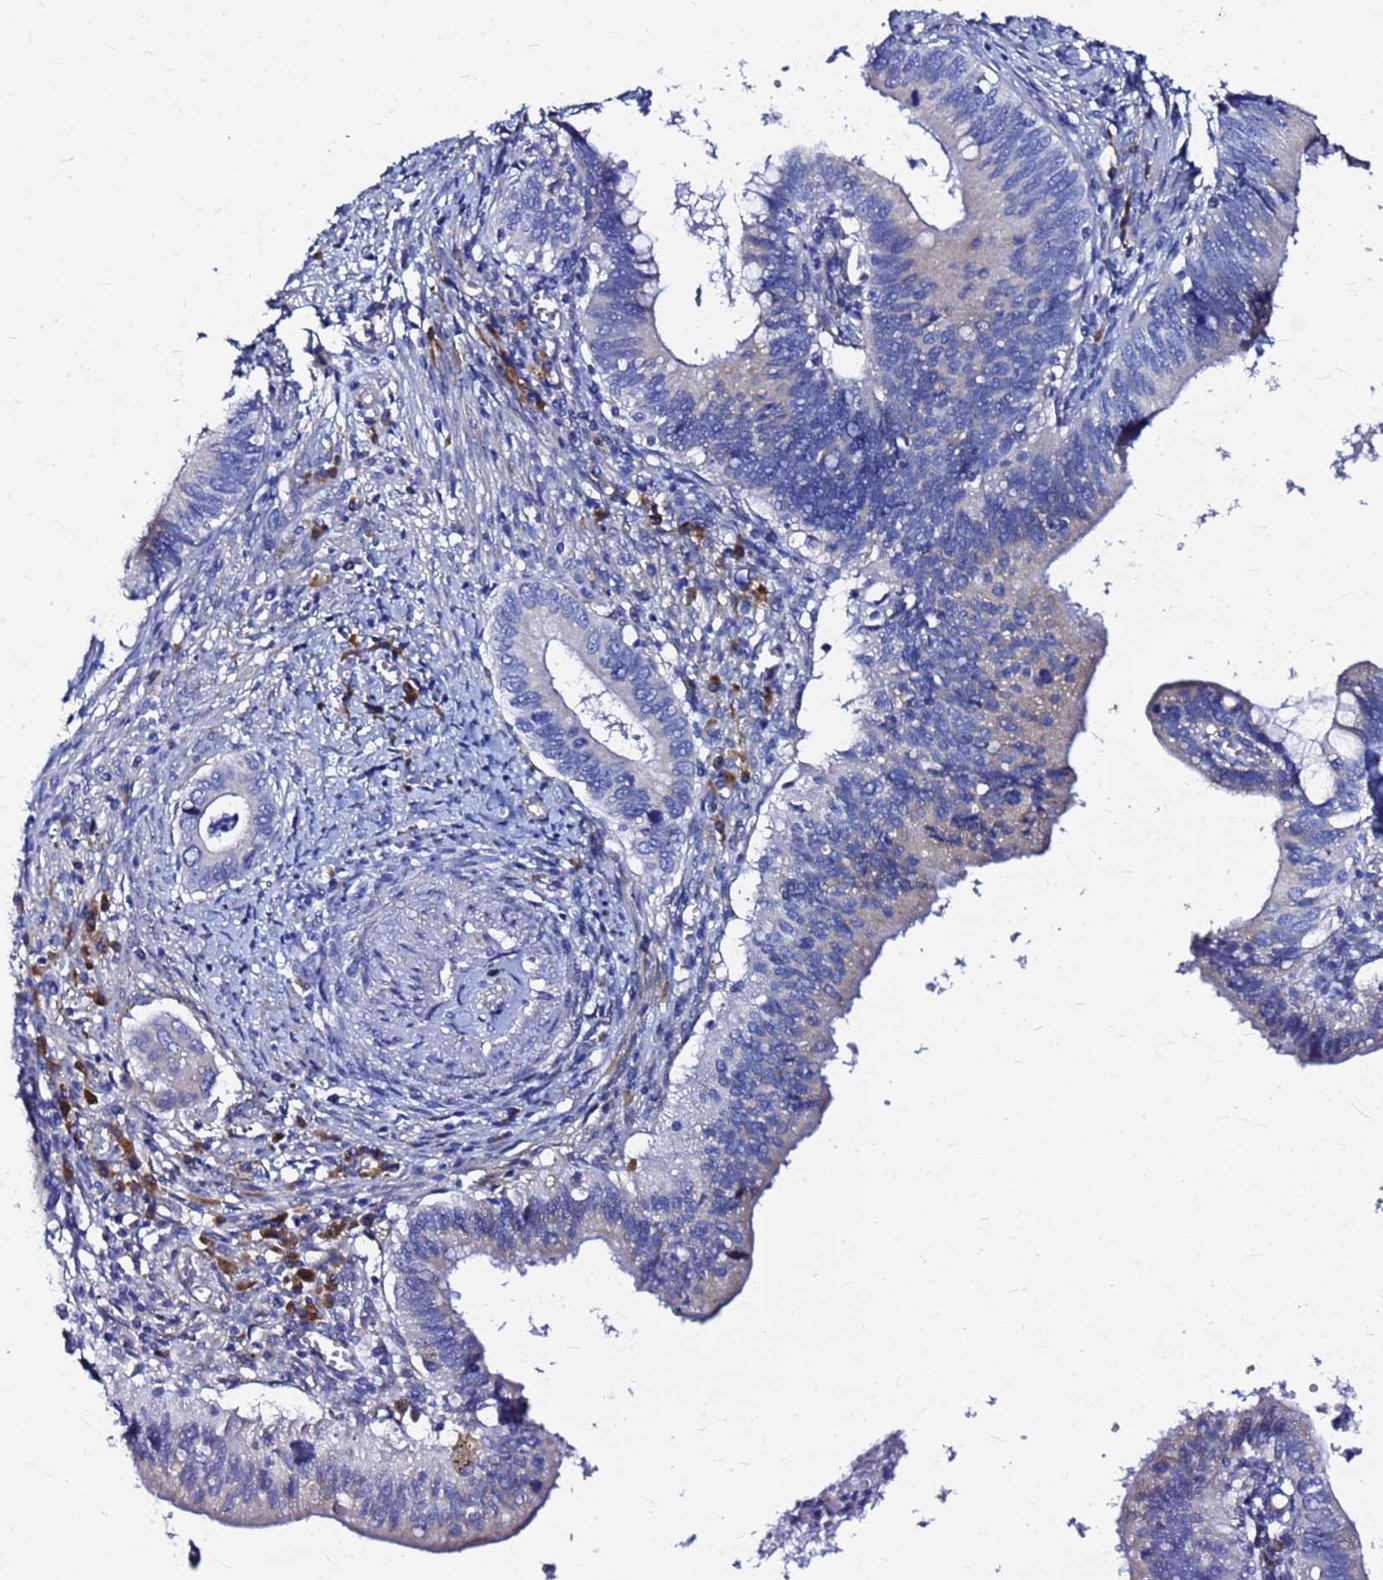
{"staining": {"intensity": "negative", "quantity": "none", "location": "none"}, "tissue": "cervical cancer", "cell_type": "Tumor cells", "image_type": "cancer", "snomed": [{"axis": "morphology", "description": "Adenocarcinoma, NOS"}, {"axis": "topography", "description": "Cervix"}], "caption": "Adenocarcinoma (cervical) was stained to show a protein in brown. There is no significant staining in tumor cells.", "gene": "JRKL", "patient": {"sex": "female", "age": 42}}